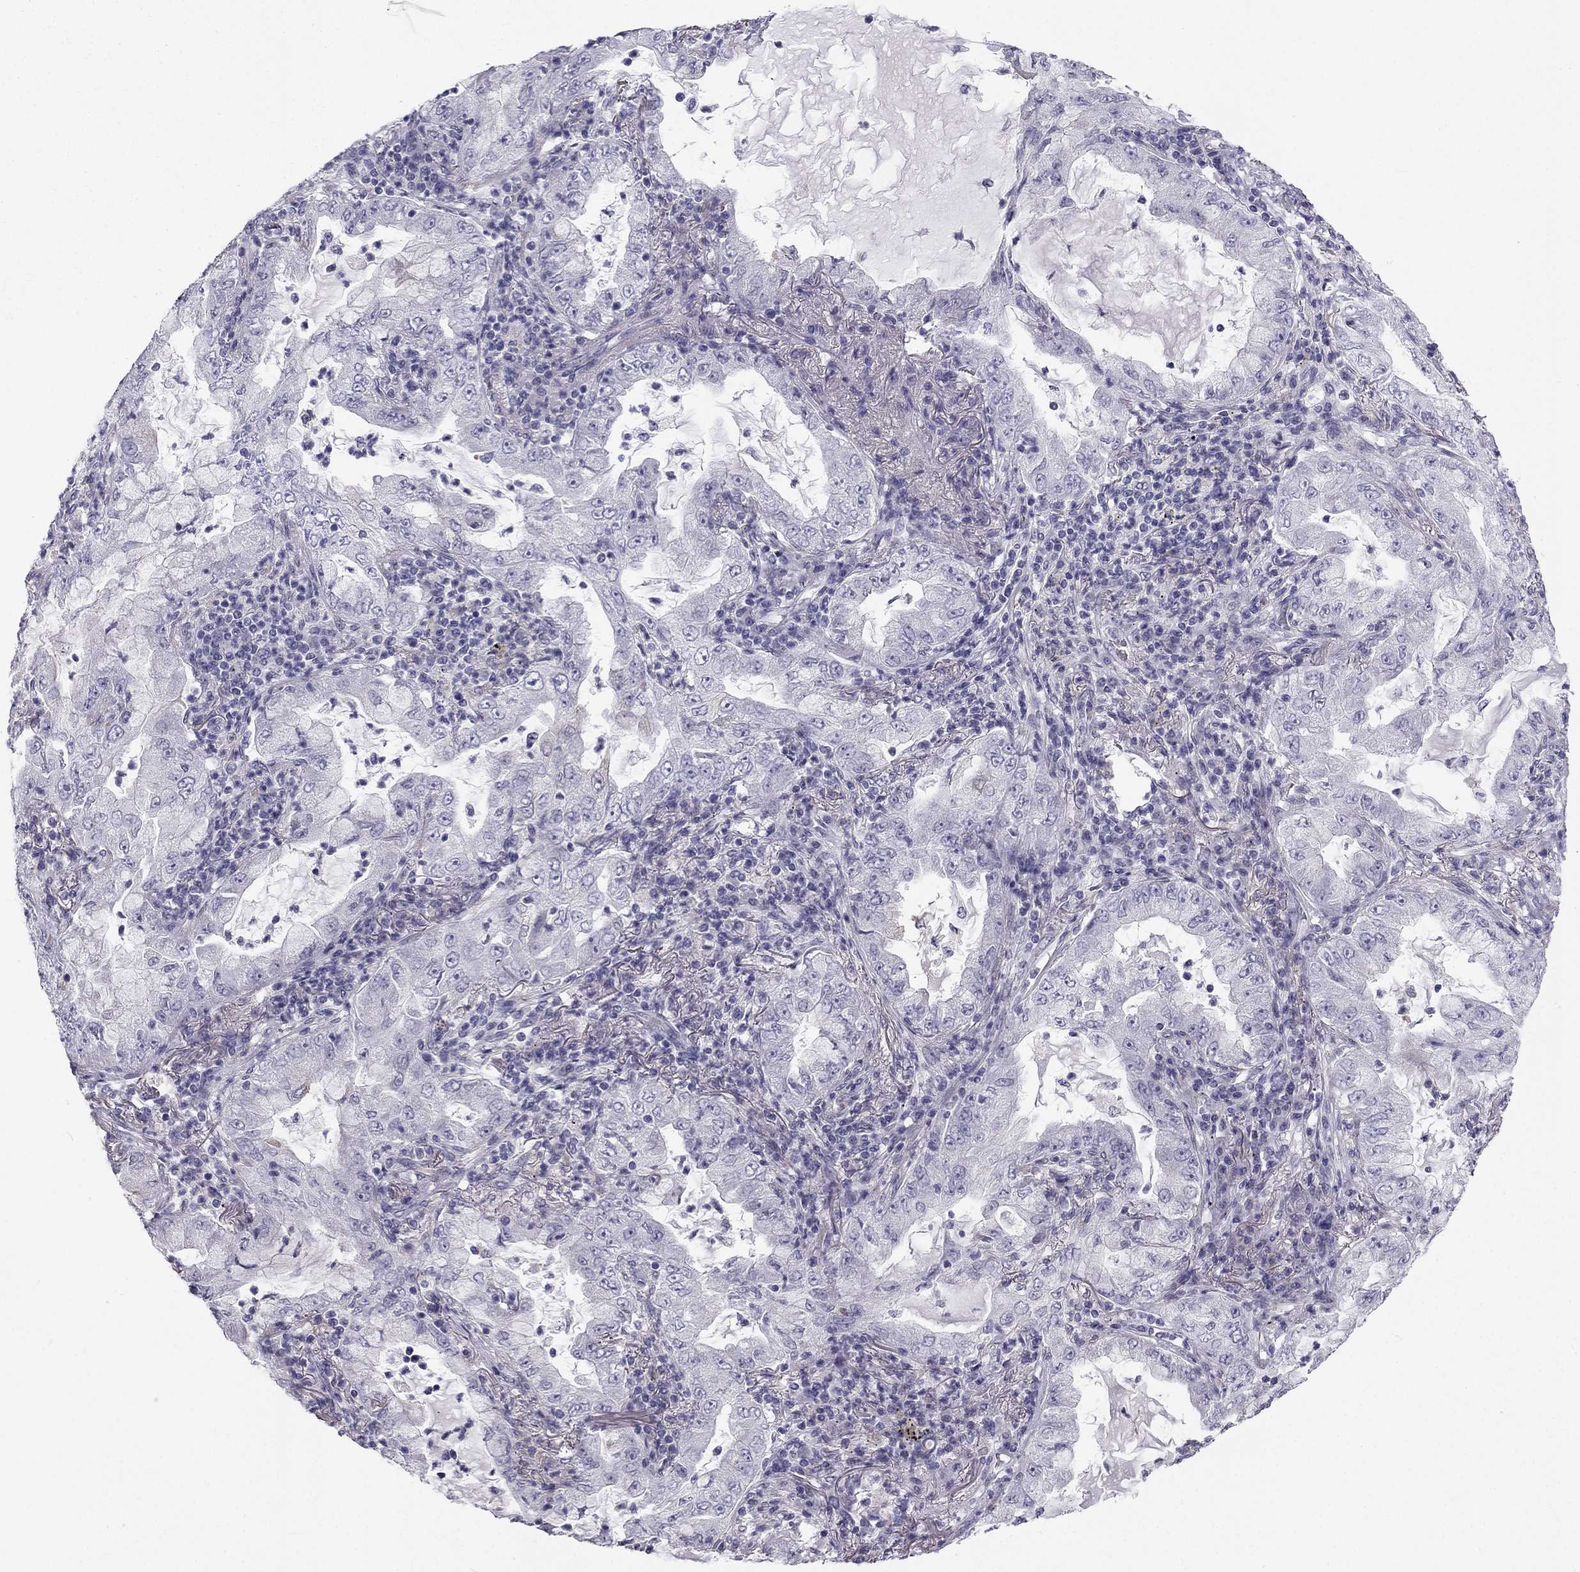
{"staining": {"intensity": "negative", "quantity": "none", "location": "none"}, "tissue": "lung cancer", "cell_type": "Tumor cells", "image_type": "cancer", "snomed": [{"axis": "morphology", "description": "Adenocarcinoma, NOS"}, {"axis": "topography", "description": "Lung"}], "caption": "Immunohistochemistry (IHC) micrograph of lung cancer (adenocarcinoma) stained for a protein (brown), which exhibits no expression in tumor cells. Nuclei are stained in blue.", "gene": "CCDC40", "patient": {"sex": "female", "age": 73}}